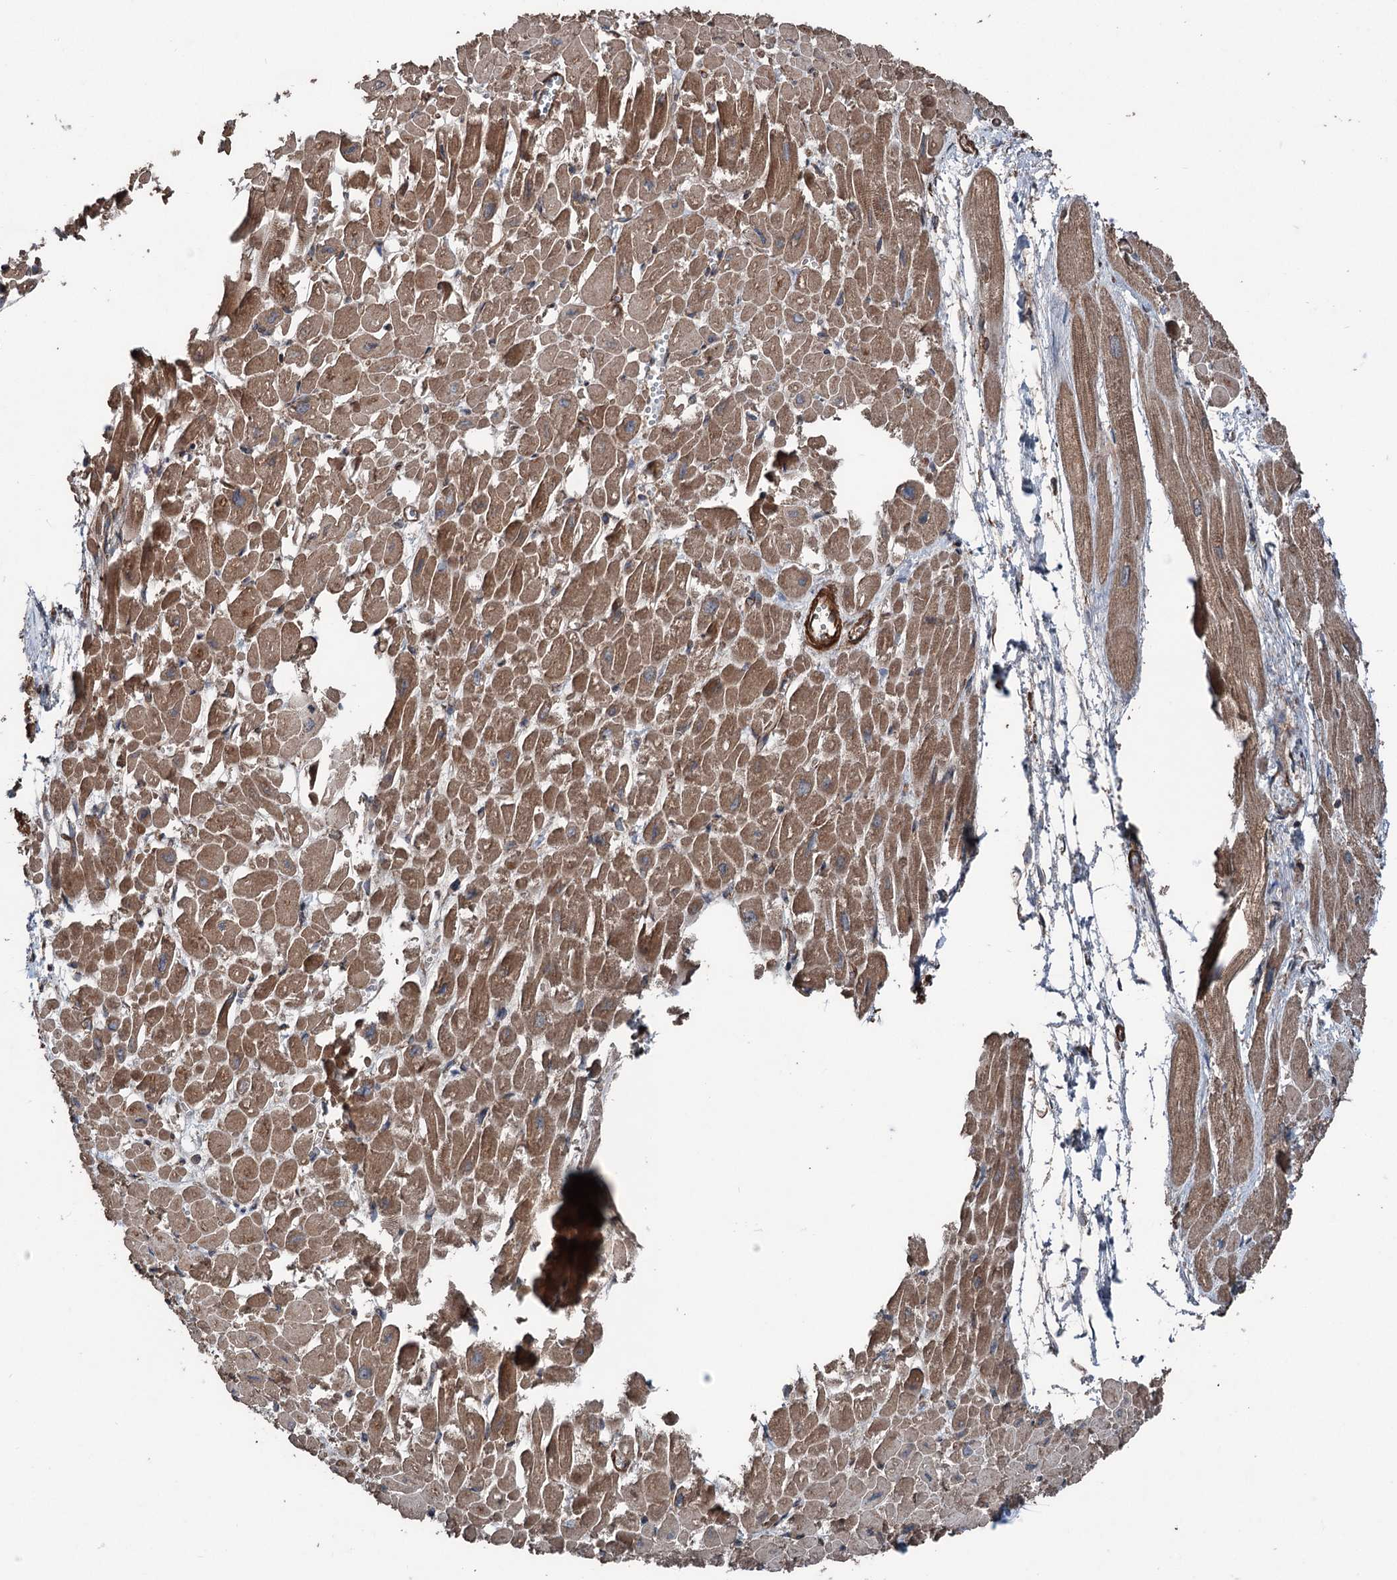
{"staining": {"intensity": "moderate", "quantity": ">75%", "location": "cytoplasmic/membranous"}, "tissue": "heart muscle", "cell_type": "Cardiomyocytes", "image_type": "normal", "snomed": [{"axis": "morphology", "description": "Normal tissue, NOS"}, {"axis": "topography", "description": "Heart"}], "caption": "Cardiomyocytes display medium levels of moderate cytoplasmic/membranous staining in approximately >75% of cells in normal heart muscle. (brown staining indicates protein expression, while blue staining denotes nuclei).", "gene": "RNF214", "patient": {"sex": "male", "age": 54}}